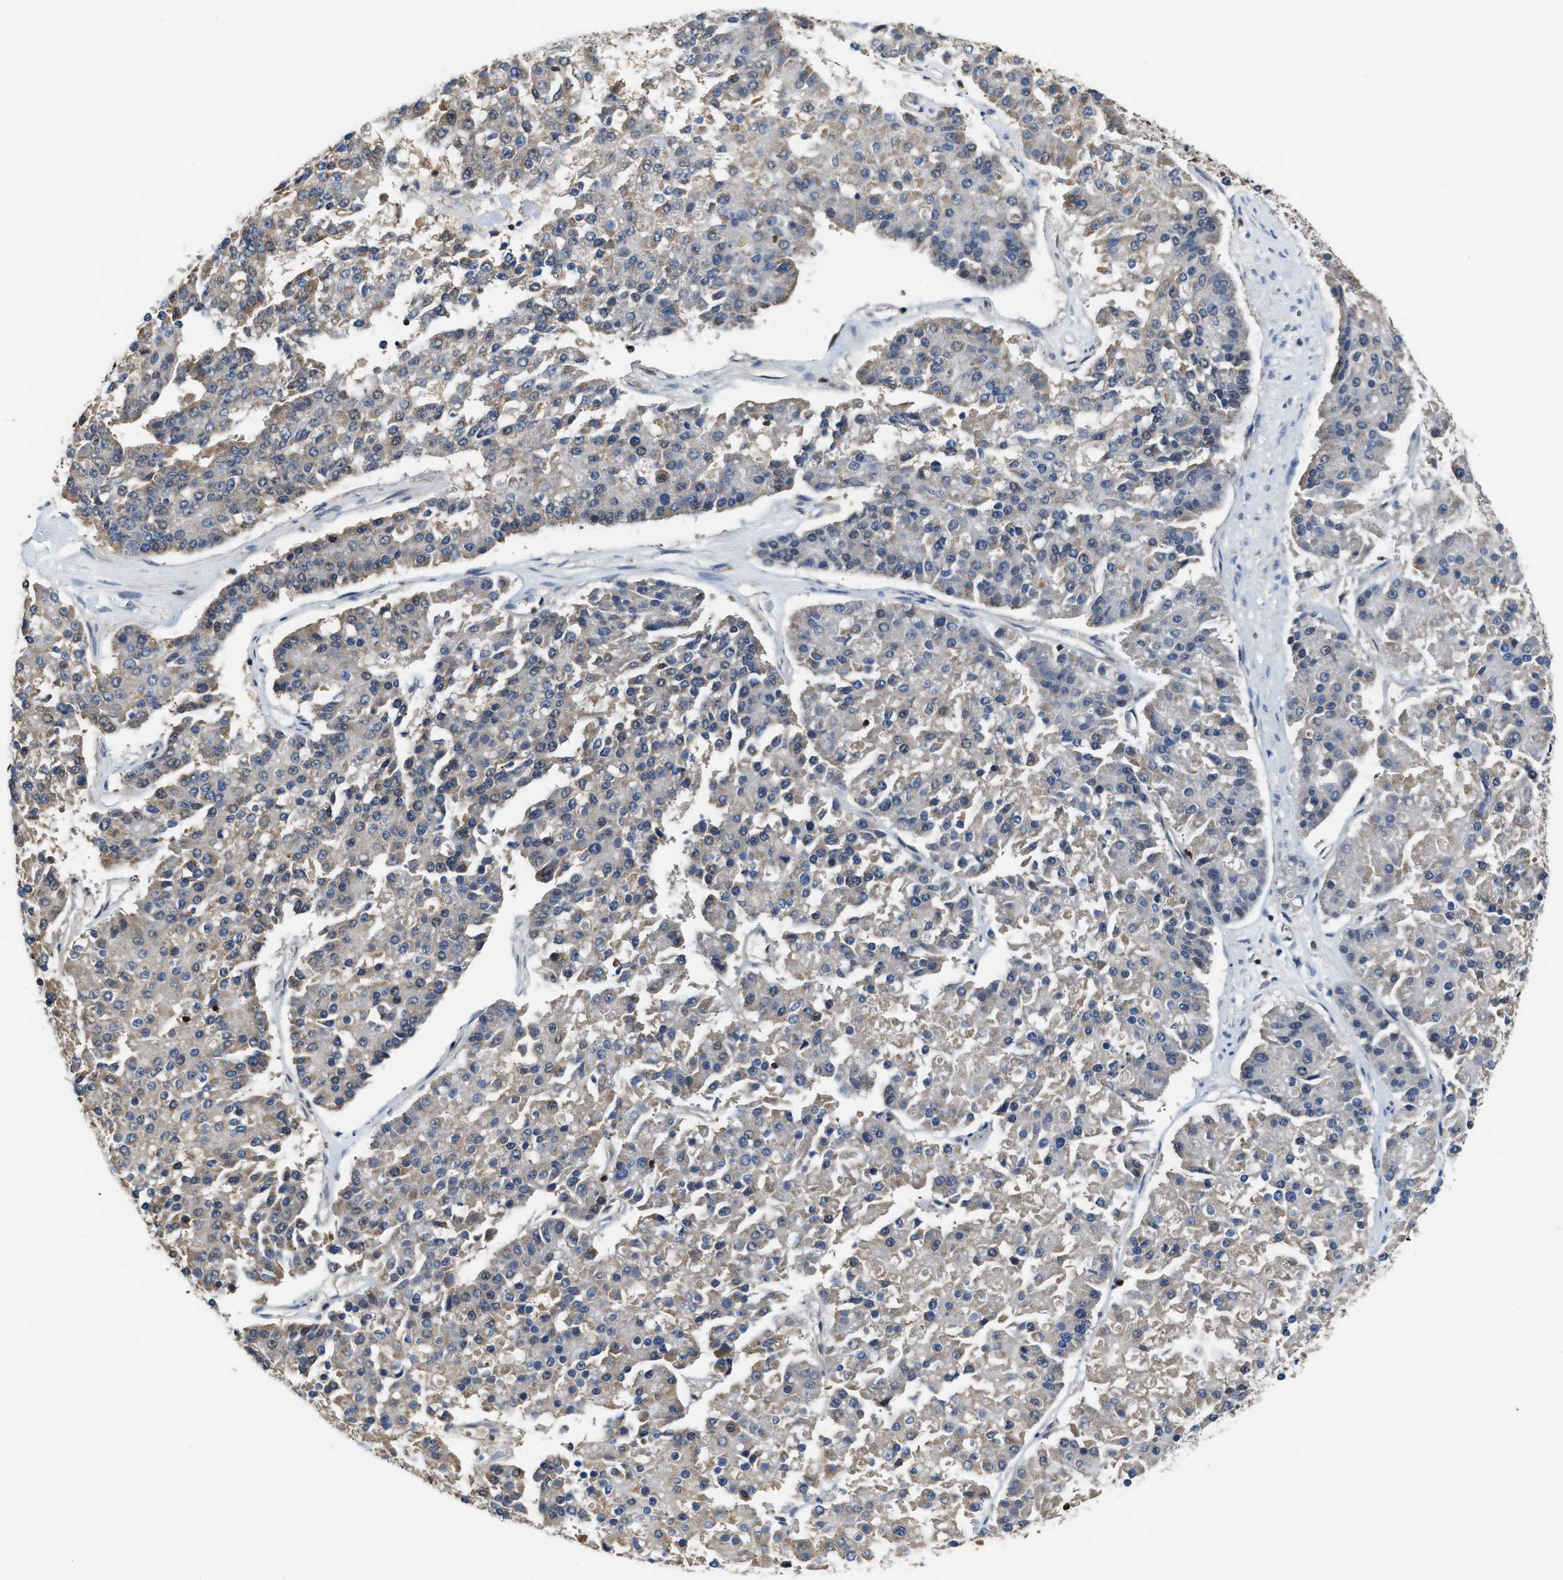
{"staining": {"intensity": "weak", "quantity": "<25%", "location": "cytoplasmic/membranous"}, "tissue": "pancreatic cancer", "cell_type": "Tumor cells", "image_type": "cancer", "snomed": [{"axis": "morphology", "description": "Adenocarcinoma, NOS"}, {"axis": "topography", "description": "Pancreas"}], "caption": "Immunohistochemical staining of human adenocarcinoma (pancreatic) demonstrates no significant expression in tumor cells.", "gene": "STK10", "patient": {"sex": "male", "age": 50}}